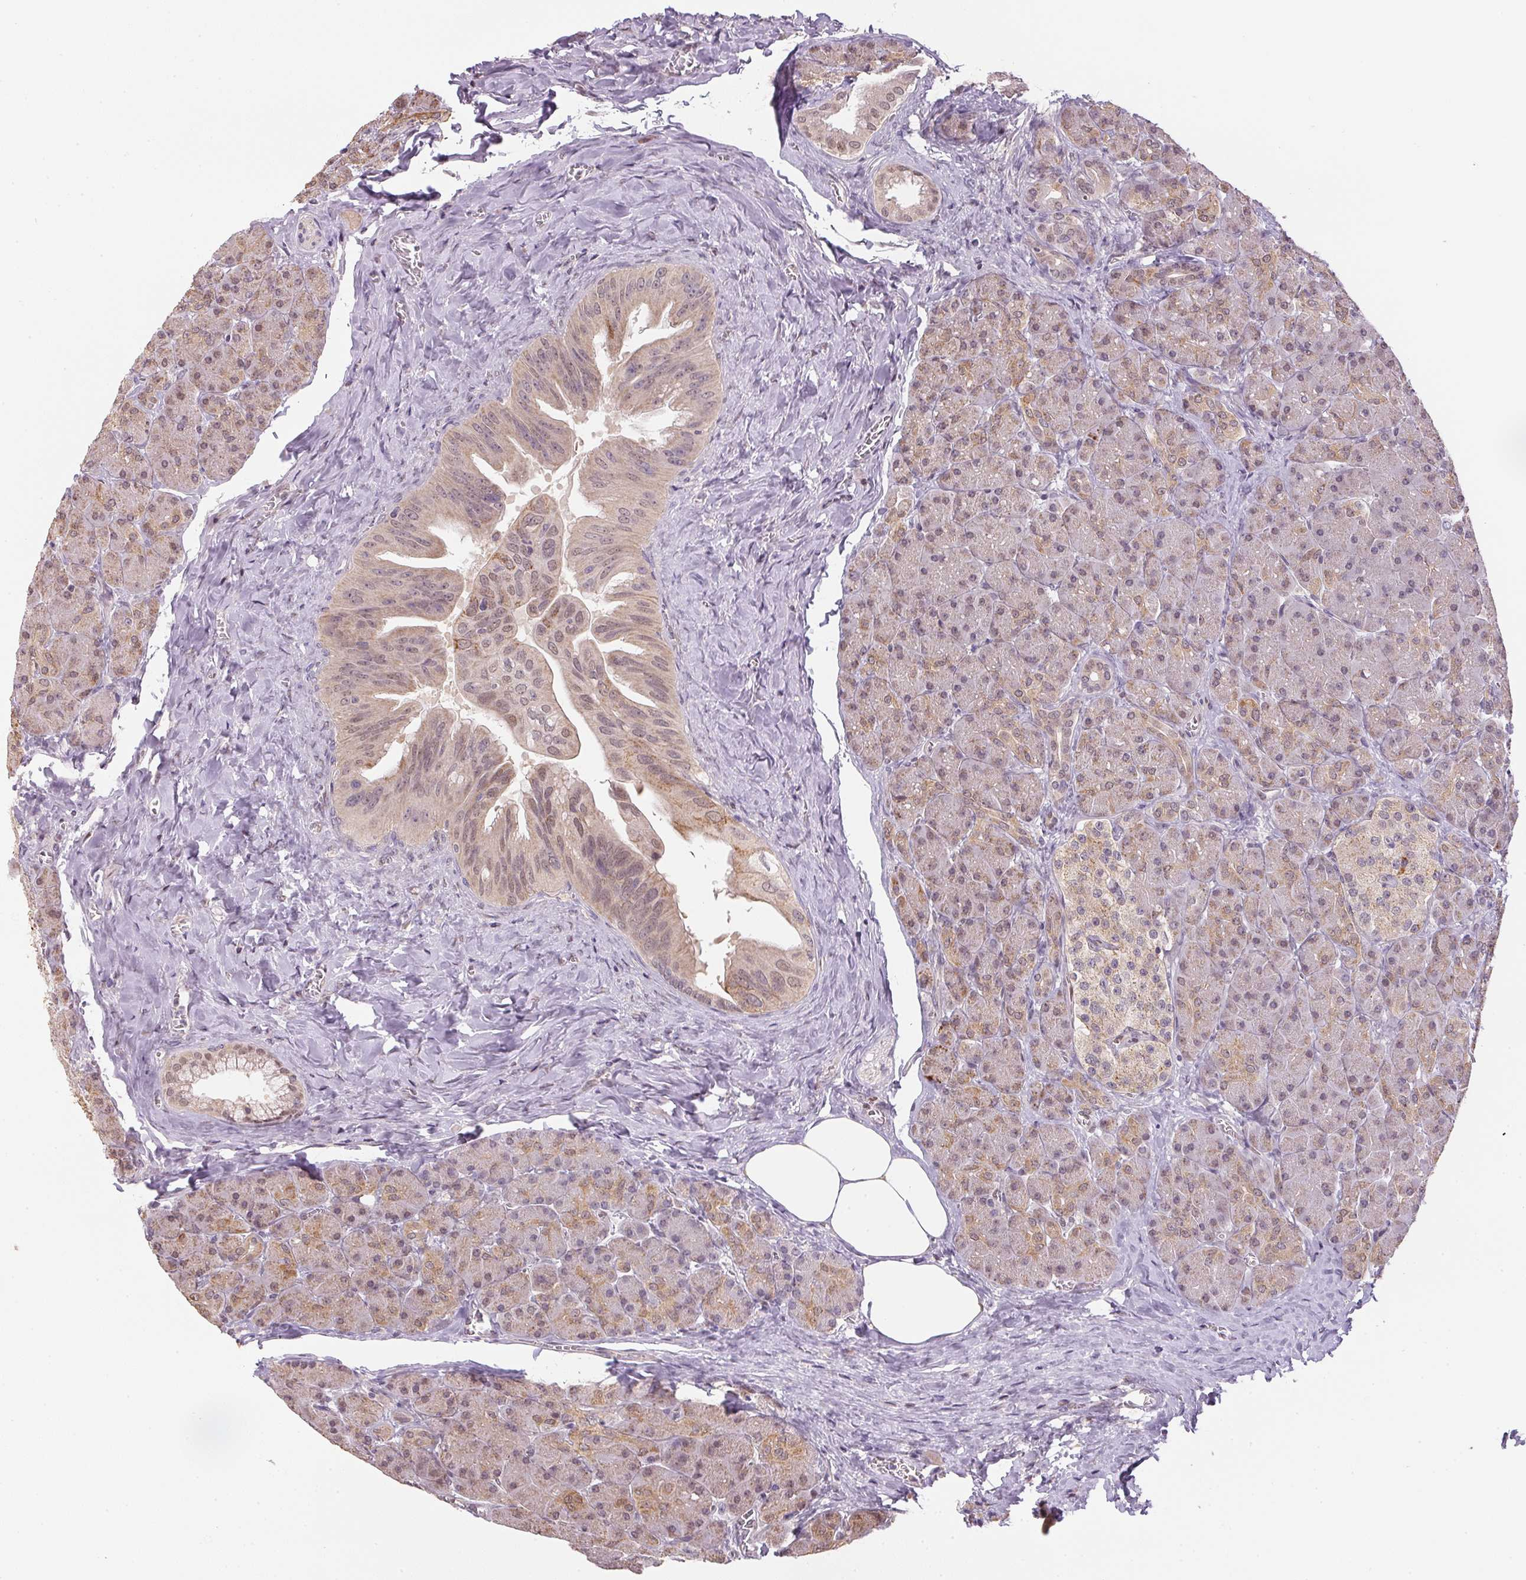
{"staining": {"intensity": "moderate", "quantity": "<25%", "location": "cytoplasmic/membranous"}, "tissue": "pancreas", "cell_type": "Exocrine glandular cells", "image_type": "normal", "snomed": [{"axis": "morphology", "description": "Normal tissue, NOS"}, {"axis": "topography", "description": "Pancreas"}], "caption": "Immunohistochemistry (IHC) (DAB (3,3'-diaminobenzidine)) staining of unremarkable pancreas displays moderate cytoplasmic/membranous protein positivity in approximately <25% of exocrine glandular cells.", "gene": "SC5D", "patient": {"sex": "male", "age": 55}}